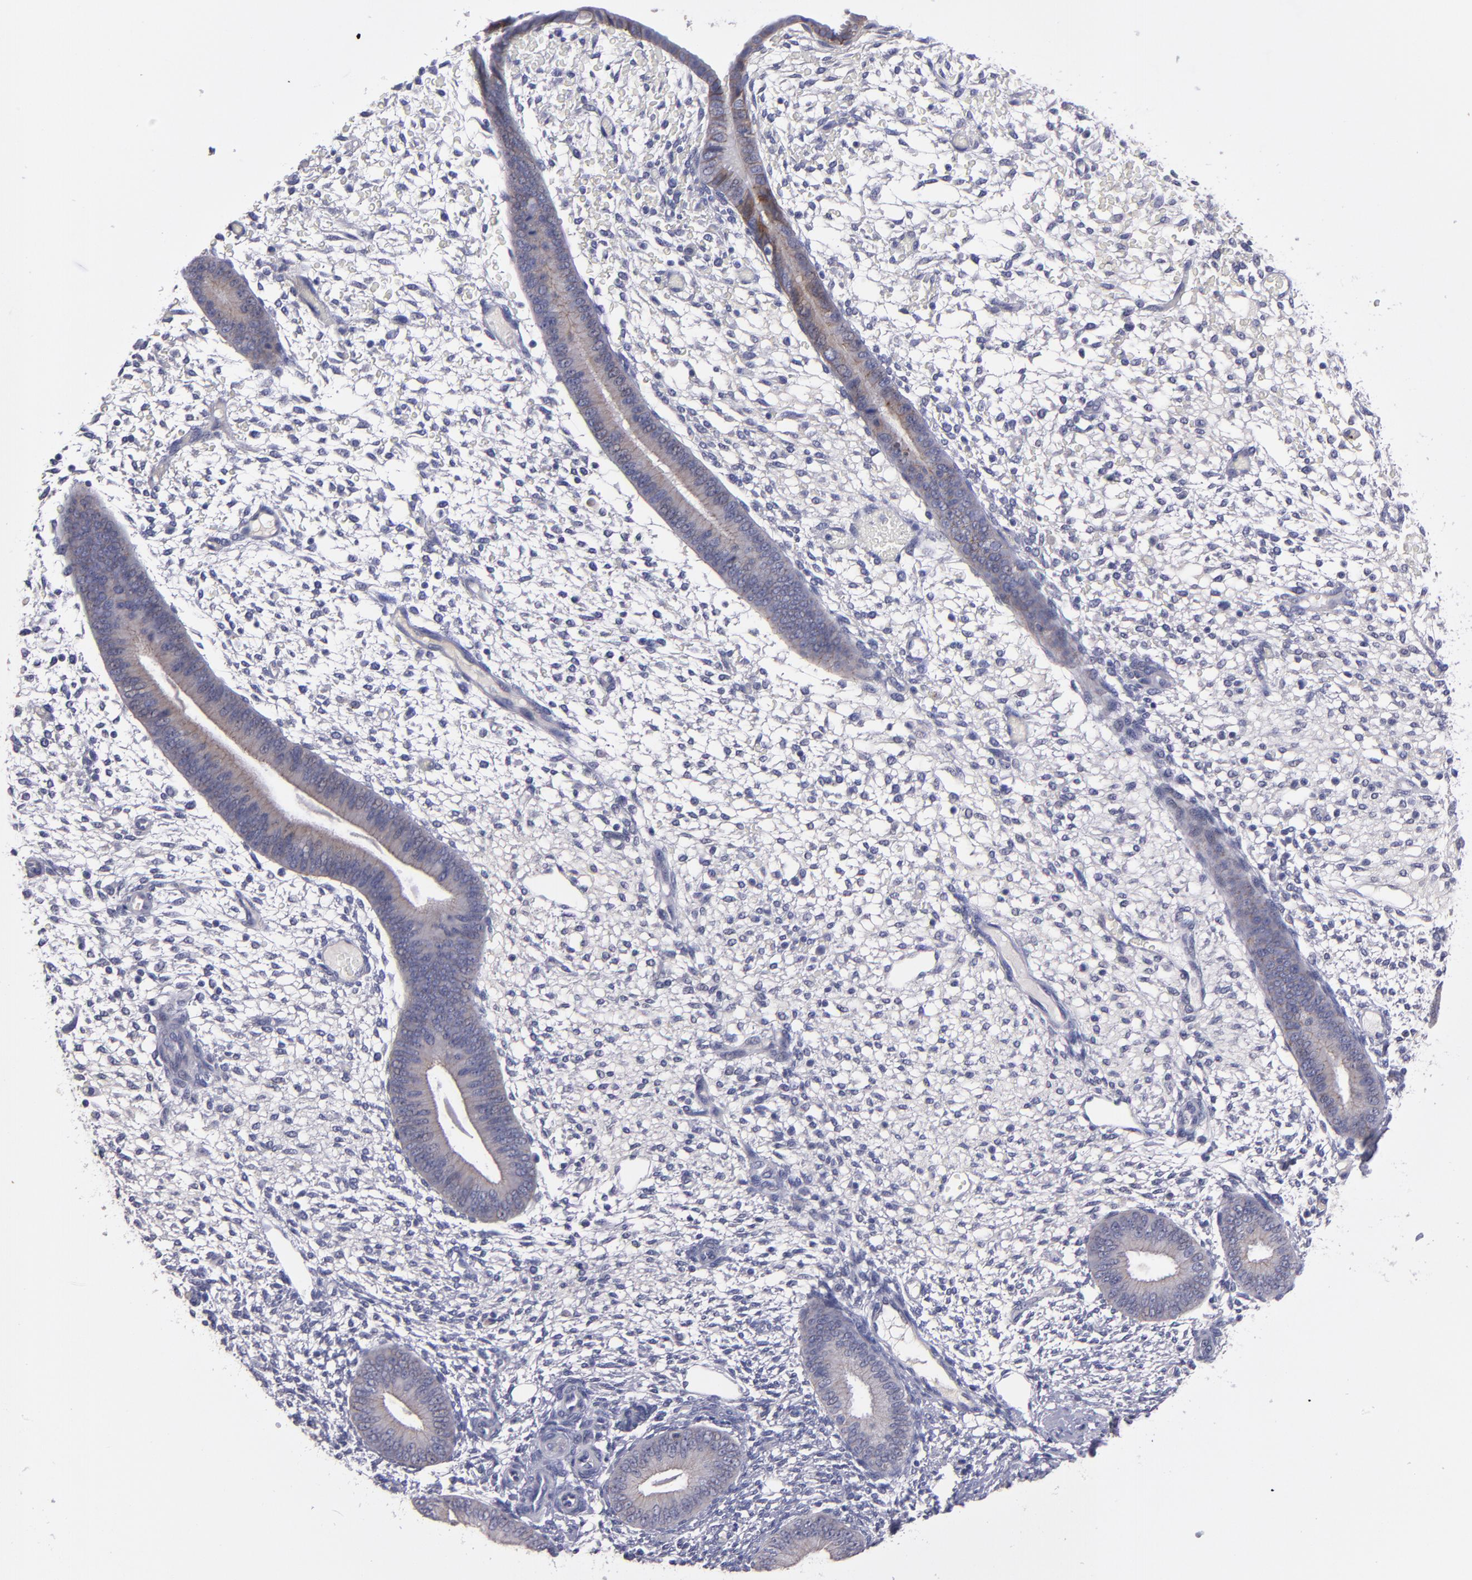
{"staining": {"intensity": "negative", "quantity": "none", "location": "none"}, "tissue": "endometrium", "cell_type": "Cells in endometrial stroma", "image_type": "normal", "snomed": [{"axis": "morphology", "description": "Normal tissue, NOS"}, {"axis": "topography", "description": "Endometrium"}], "caption": "Immunohistochemistry of benign human endometrium reveals no expression in cells in endometrial stroma. (Stains: DAB (3,3'-diaminobenzidine) immunohistochemistry (IHC) with hematoxylin counter stain, Microscopy: brightfield microscopy at high magnification).", "gene": "CDH3", "patient": {"sex": "female", "age": 42}}